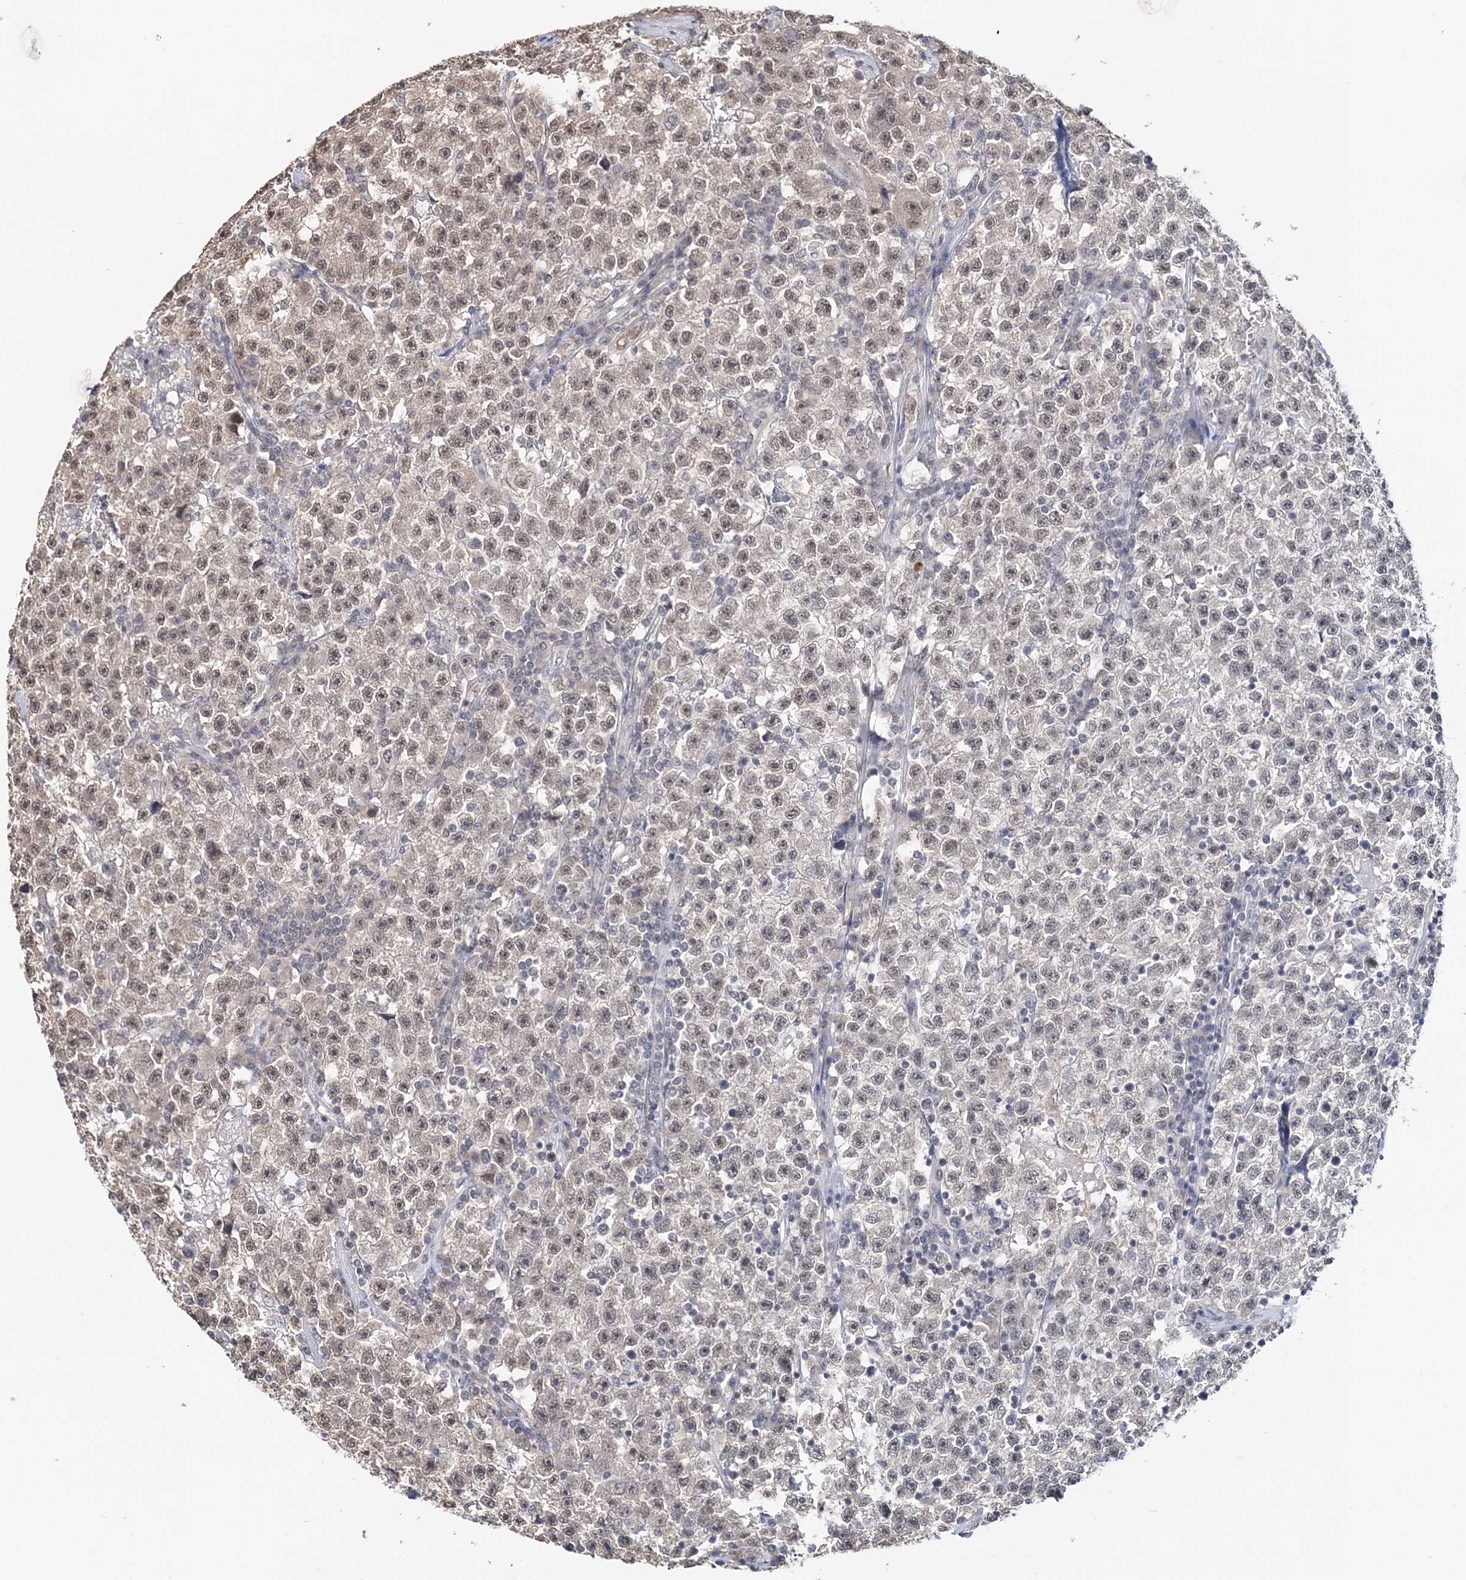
{"staining": {"intensity": "weak", "quantity": "<25%", "location": "nuclear"}, "tissue": "testis cancer", "cell_type": "Tumor cells", "image_type": "cancer", "snomed": [{"axis": "morphology", "description": "Seminoma, NOS"}, {"axis": "topography", "description": "Testis"}], "caption": "Immunohistochemistry photomicrograph of testis cancer (seminoma) stained for a protein (brown), which demonstrates no staining in tumor cells.", "gene": "TSHZ2", "patient": {"sex": "male", "age": 22}}